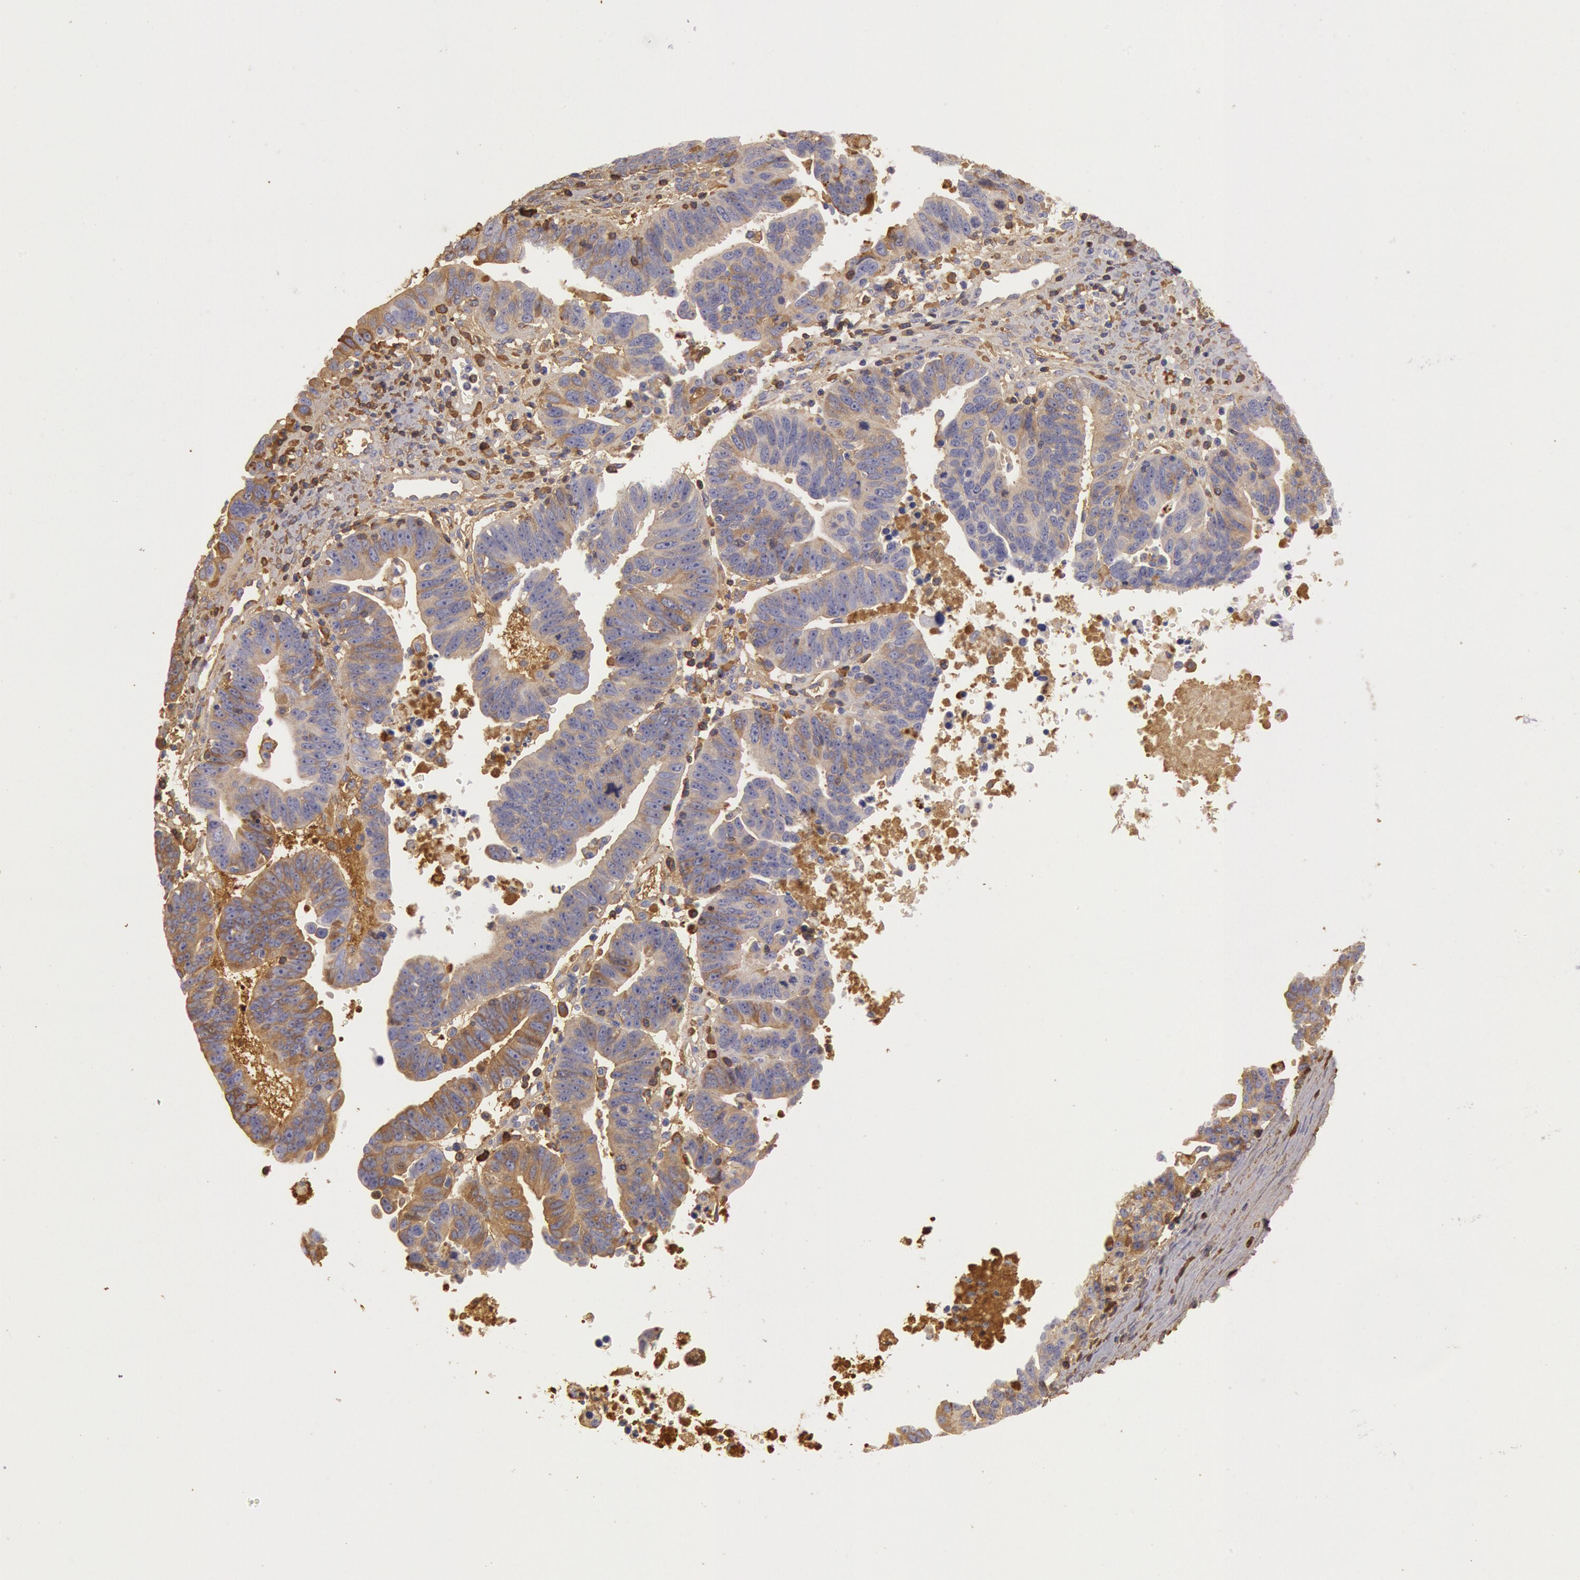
{"staining": {"intensity": "moderate", "quantity": "25%-75%", "location": "cytoplasmic/membranous"}, "tissue": "ovarian cancer", "cell_type": "Tumor cells", "image_type": "cancer", "snomed": [{"axis": "morphology", "description": "Carcinoma, endometroid"}, {"axis": "morphology", "description": "Cystadenocarcinoma, serous, NOS"}, {"axis": "topography", "description": "Ovary"}], "caption": "Immunohistochemistry photomicrograph of neoplastic tissue: ovarian cancer (serous cystadenocarcinoma) stained using IHC displays medium levels of moderate protein expression localized specifically in the cytoplasmic/membranous of tumor cells, appearing as a cytoplasmic/membranous brown color.", "gene": "IGHG1", "patient": {"sex": "female", "age": 45}}